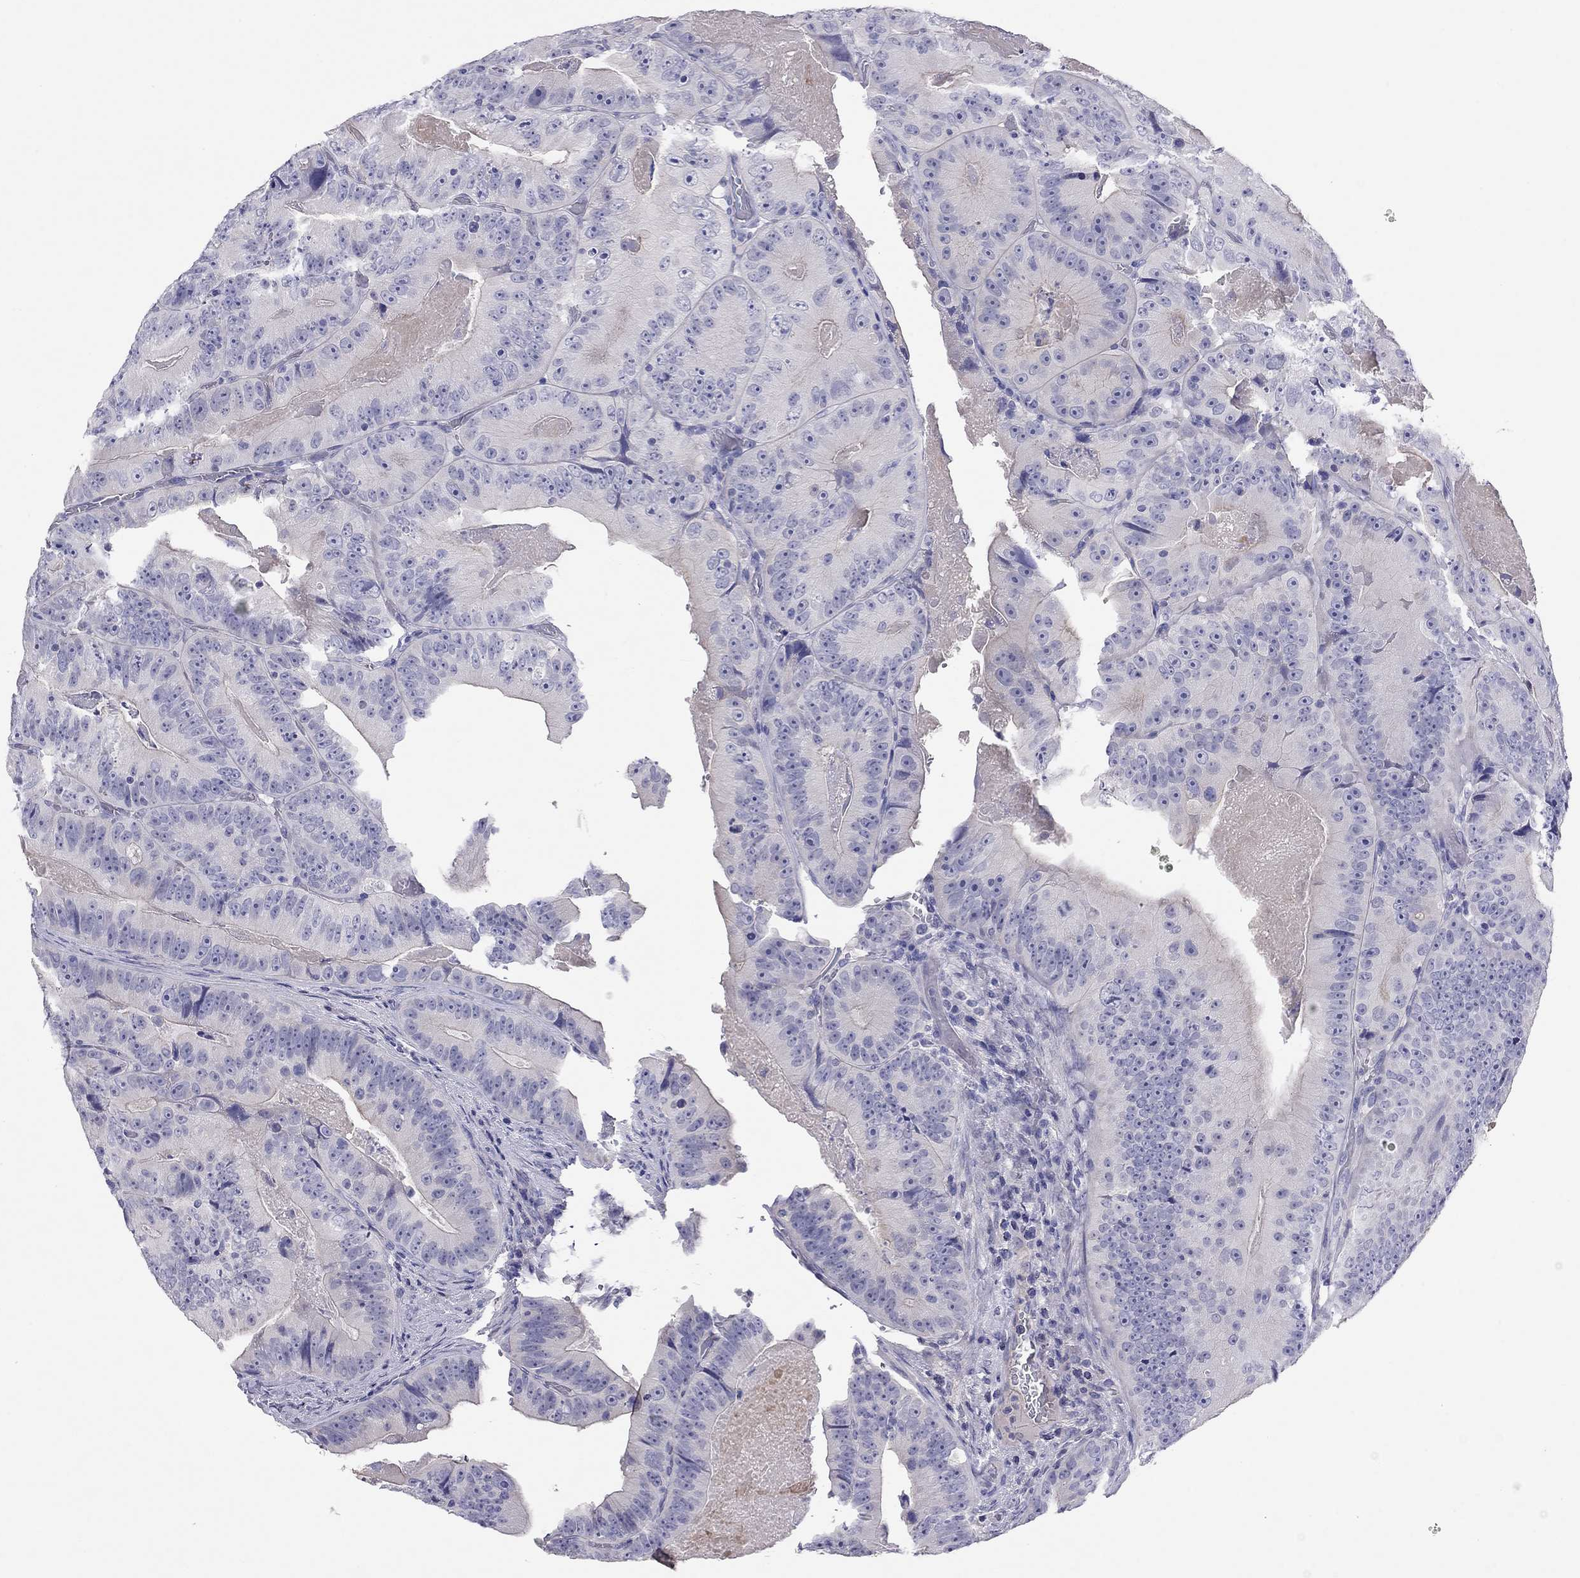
{"staining": {"intensity": "negative", "quantity": "none", "location": "none"}, "tissue": "colorectal cancer", "cell_type": "Tumor cells", "image_type": "cancer", "snomed": [{"axis": "morphology", "description": "Adenocarcinoma, NOS"}, {"axis": "topography", "description": "Colon"}], "caption": "High power microscopy micrograph of an immunohistochemistry (IHC) image of colorectal adenocarcinoma, revealing no significant expression in tumor cells.", "gene": "CAPNS2", "patient": {"sex": "female", "age": 86}}